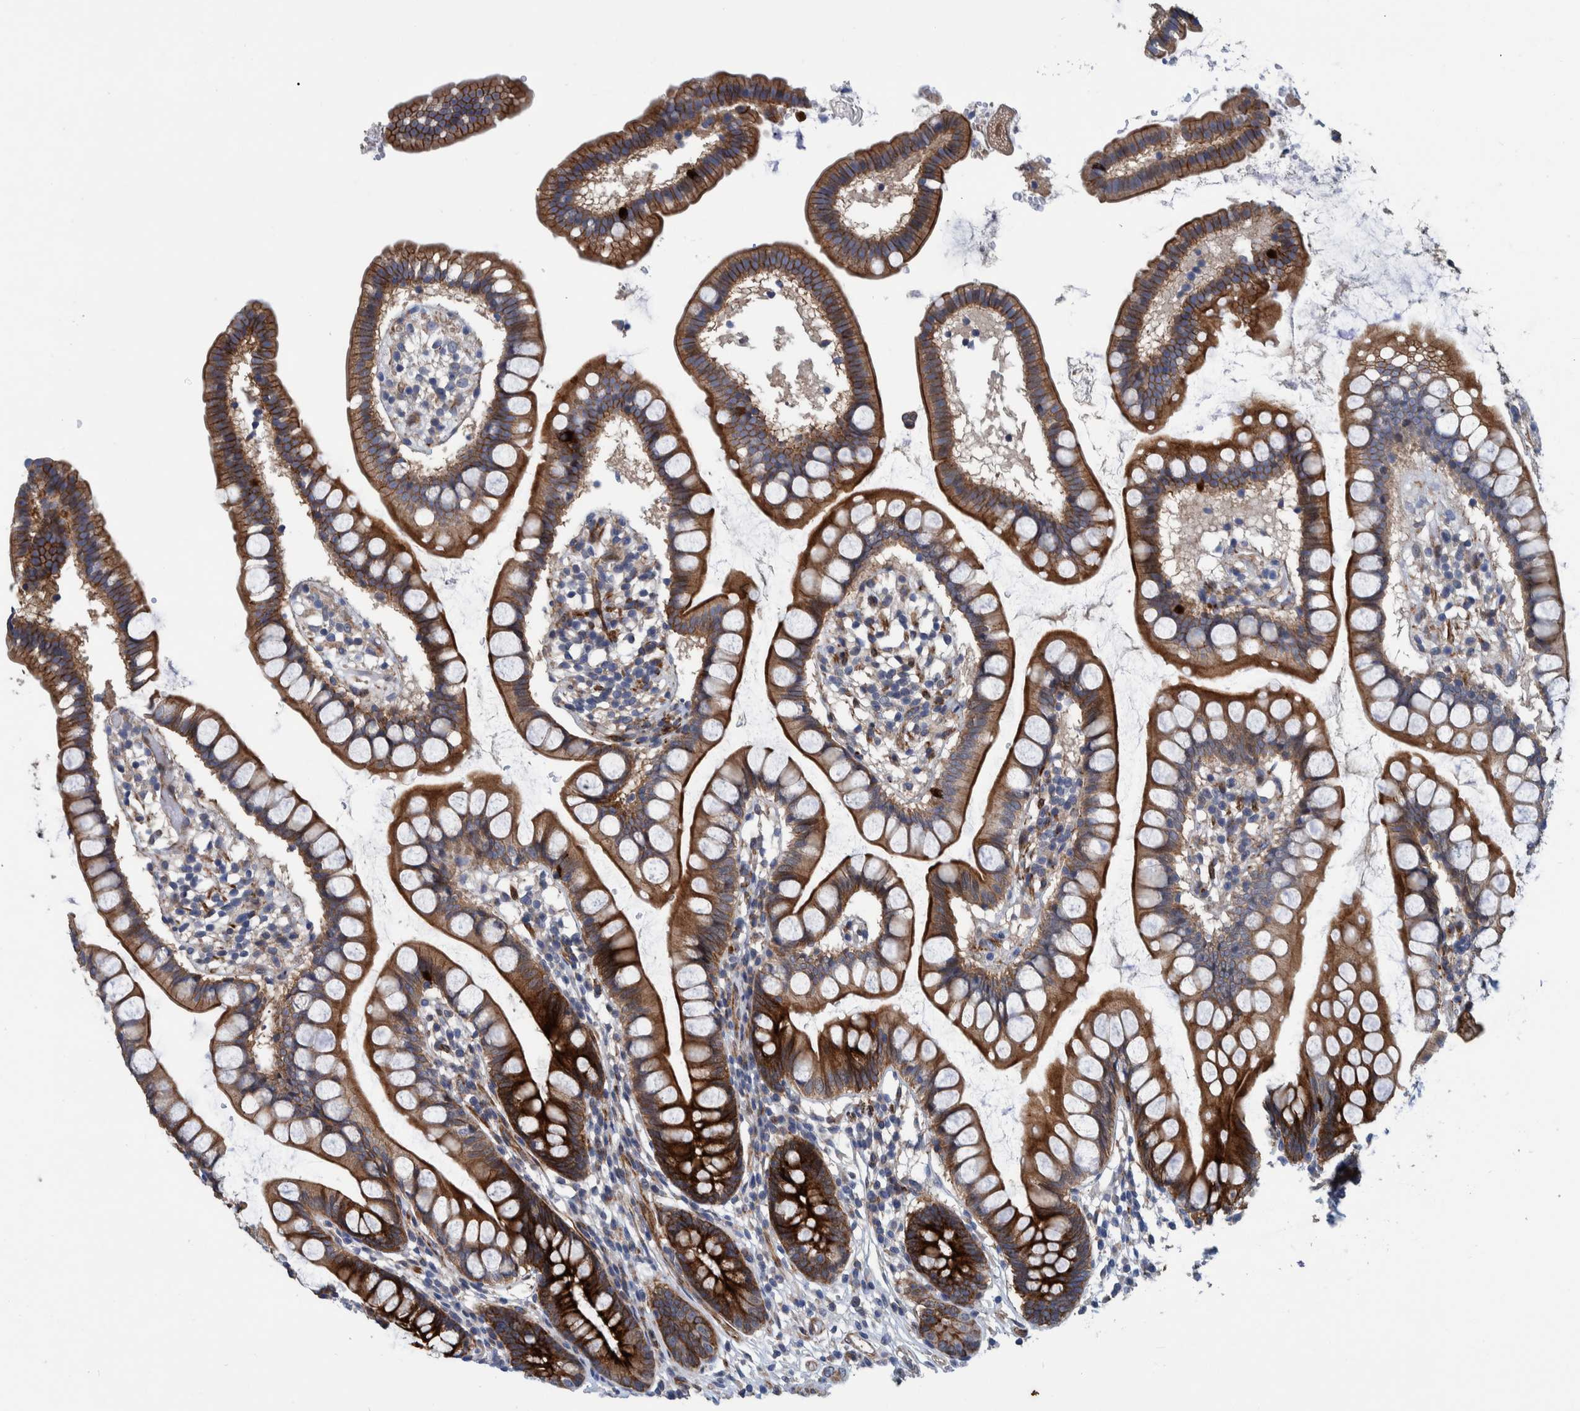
{"staining": {"intensity": "strong", "quantity": "25%-75%", "location": "cytoplasmic/membranous"}, "tissue": "small intestine", "cell_type": "Glandular cells", "image_type": "normal", "snomed": [{"axis": "morphology", "description": "Normal tissue, NOS"}, {"axis": "topography", "description": "Small intestine"}], "caption": "Immunohistochemistry (IHC) micrograph of unremarkable small intestine stained for a protein (brown), which demonstrates high levels of strong cytoplasmic/membranous expression in approximately 25%-75% of glandular cells.", "gene": "MKS1", "patient": {"sex": "female", "age": 84}}